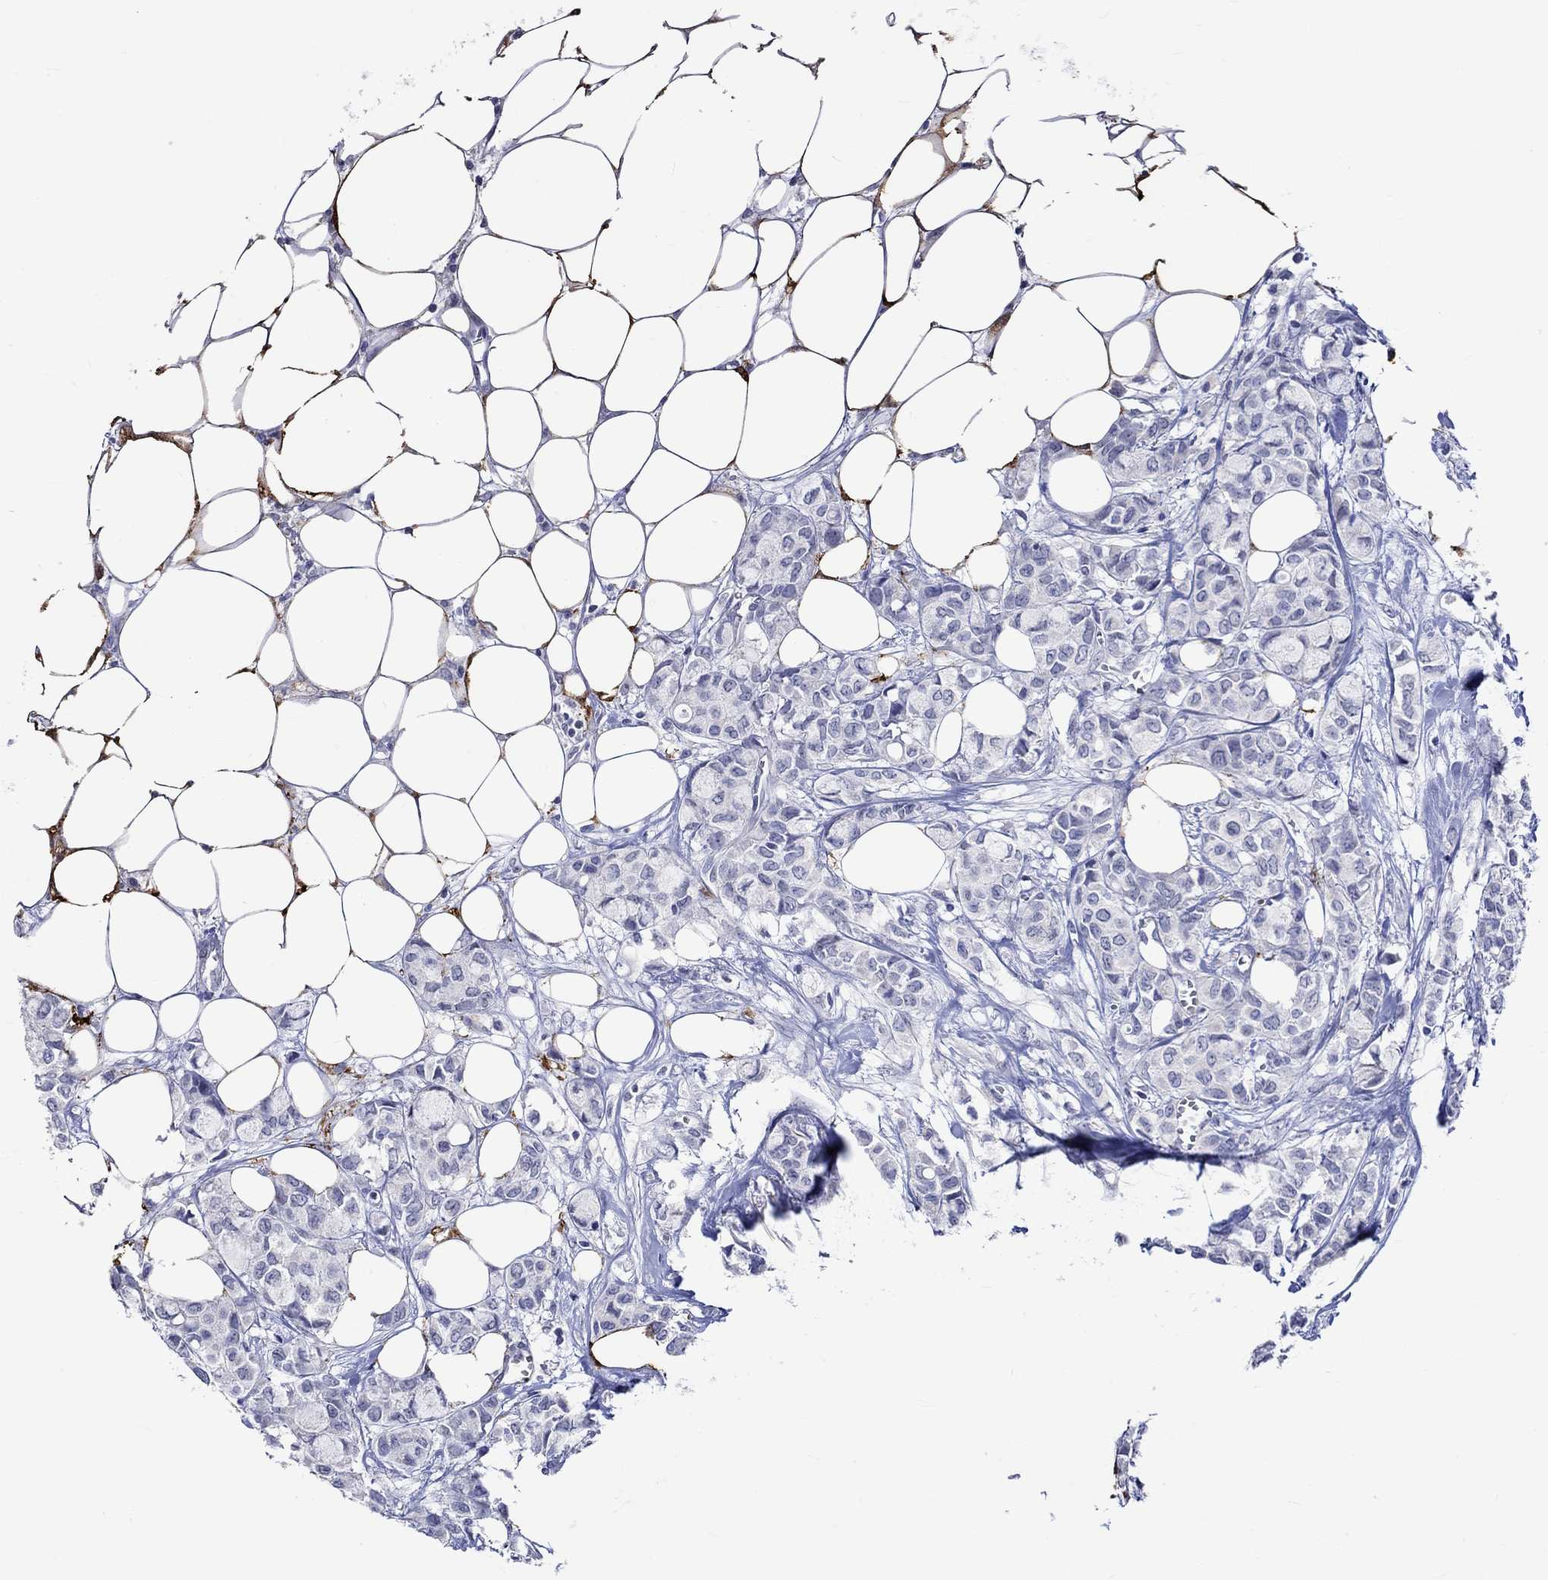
{"staining": {"intensity": "negative", "quantity": "none", "location": "none"}, "tissue": "breast cancer", "cell_type": "Tumor cells", "image_type": "cancer", "snomed": [{"axis": "morphology", "description": "Duct carcinoma"}, {"axis": "topography", "description": "Breast"}], "caption": "The histopathology image displays no significant staining in tumor cells of intraductal carcinoma (breast).", "gene": "CRYAB", "patient": {"sex": "female", "age": 85}}